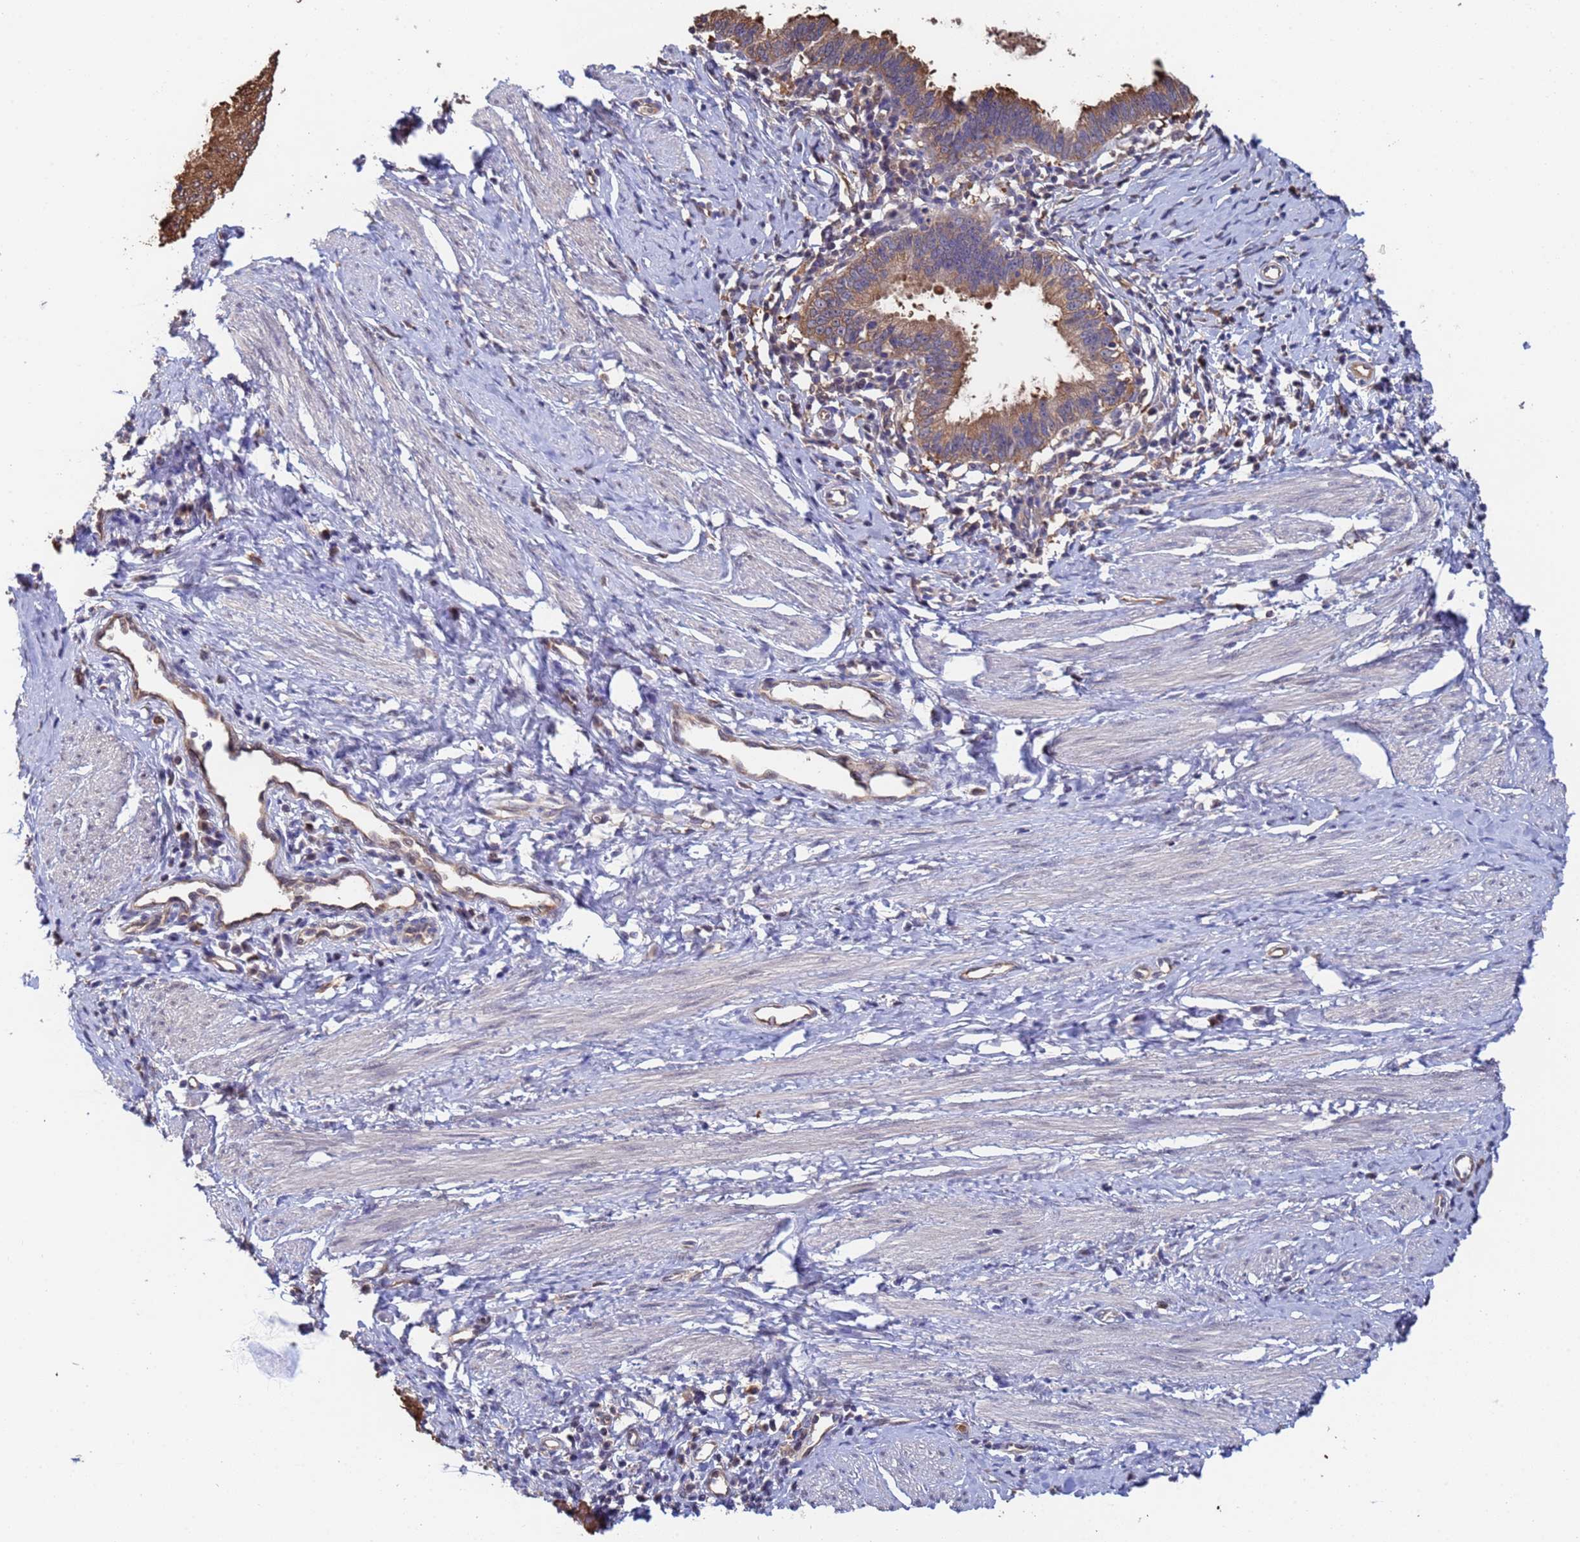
{"staining": {"intensity": "moderate", "quantity": ">75%", "location": "cytoplasmic/membranous"}, "tissue": "cervical cancer", "cell_type": "Tumor cells", "image_type": "cancer", "snomed": [{"axis": "morphology", "description": "Adenocarcinoma, NOS"}, {"axis": "topography", "description": "Cervix"}], "caption": "Protein staining by immunohistochemistry (IHC) reveals moderate cytoplasmic/membranous positivity in about >75% of tumor cells in cervical cancer.", "gene": "FAM25A", "patient": {"sex": "female", "age": 36}}